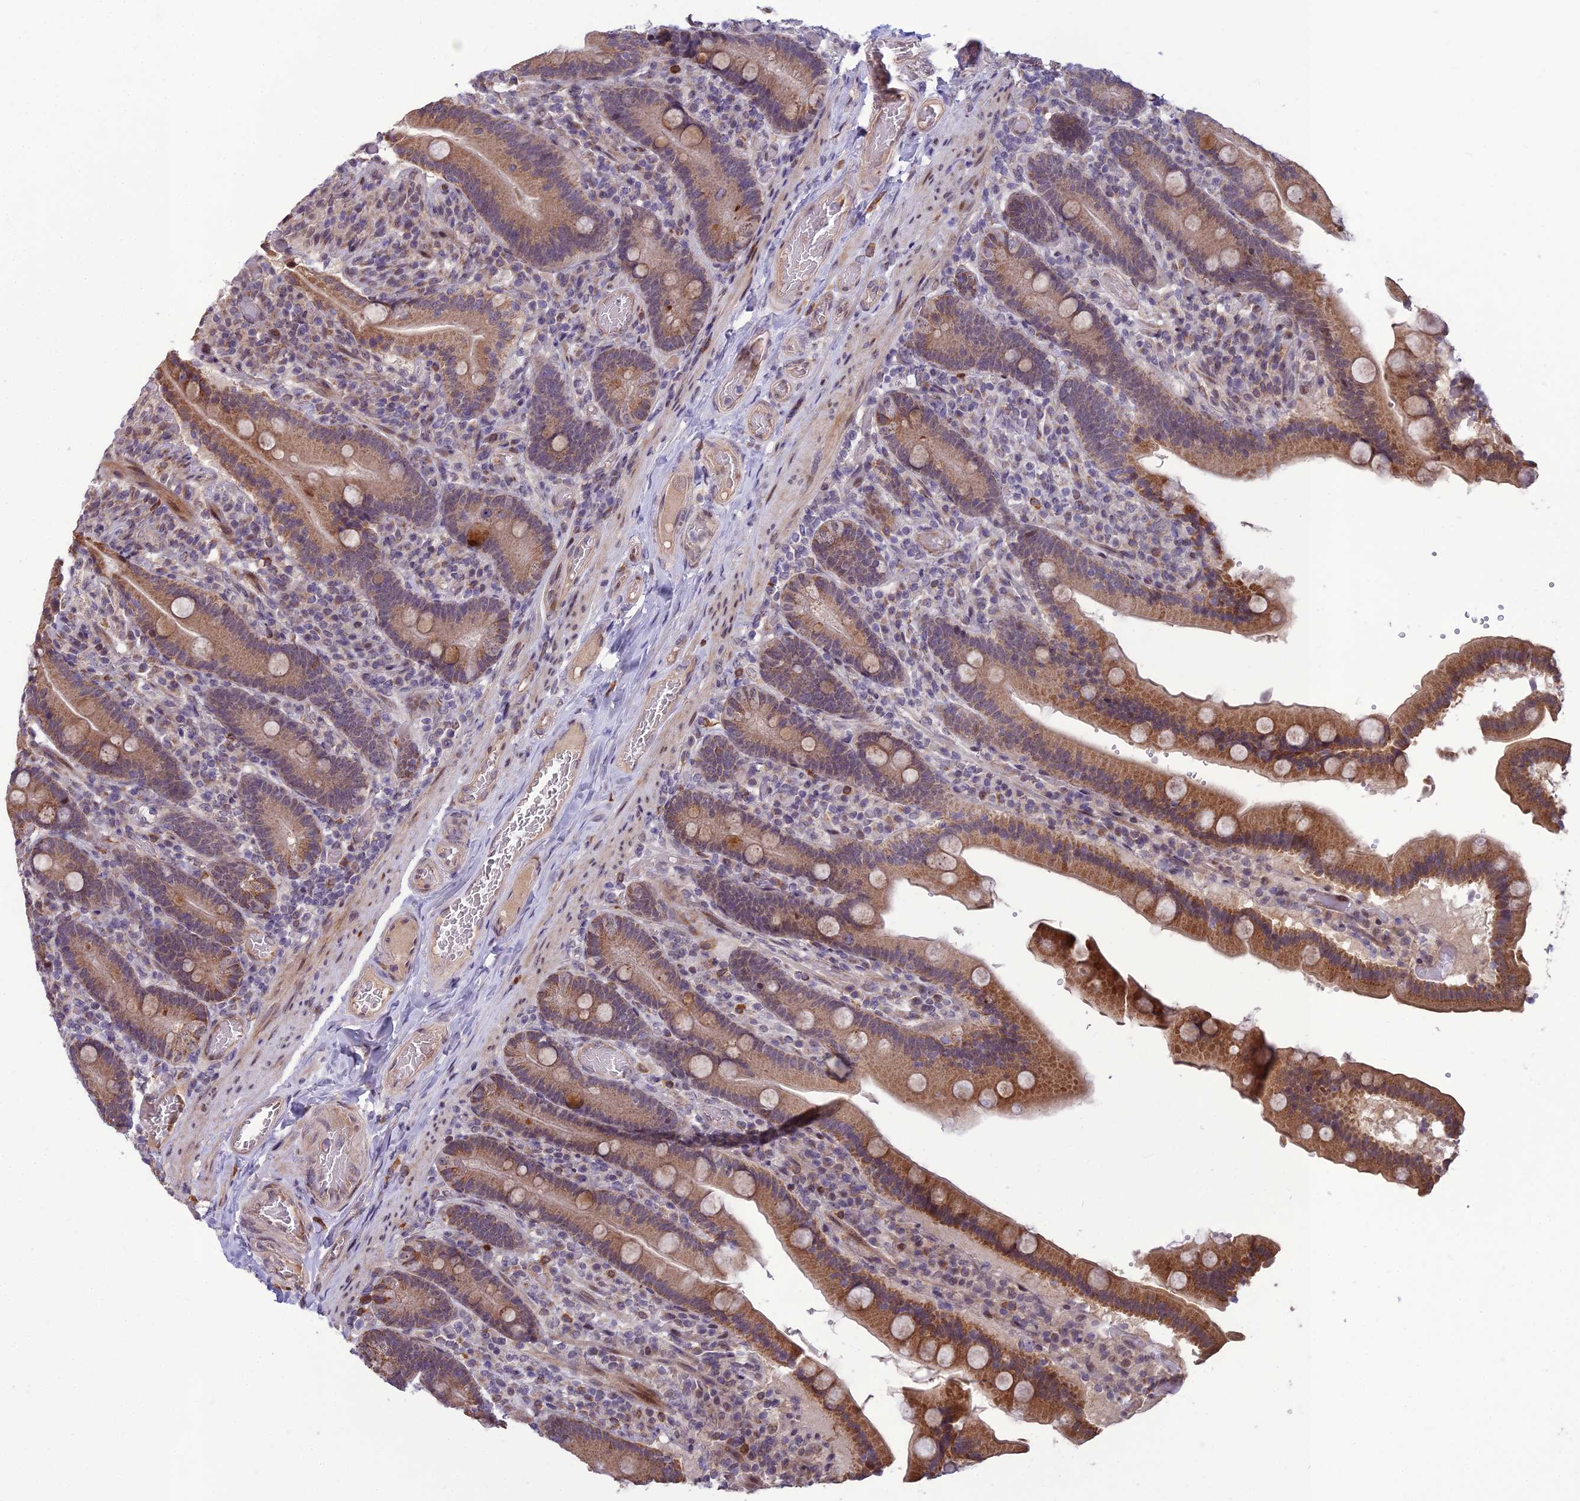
{"staining": {"intensity": "moderate", "quantity": ">75%", "location": "cytoplasmic/membranous"}, "tissue": "duodenum", "cell_type": "Glandular cells", "image_type": "normal", "snomed": [{"axis": "morphology", "description": "Normal tissue, NOS"}, {"axis": "topography", "description": "Duodenum"}], "caption": "Protein positivity by immunohistochemistry shows moderate cytoplasmic/membranous expression in approximately >75% of glandular cells in normal duodenum.", "gene": "FBRS", "patient": {"sex": "female", "age": 62}}